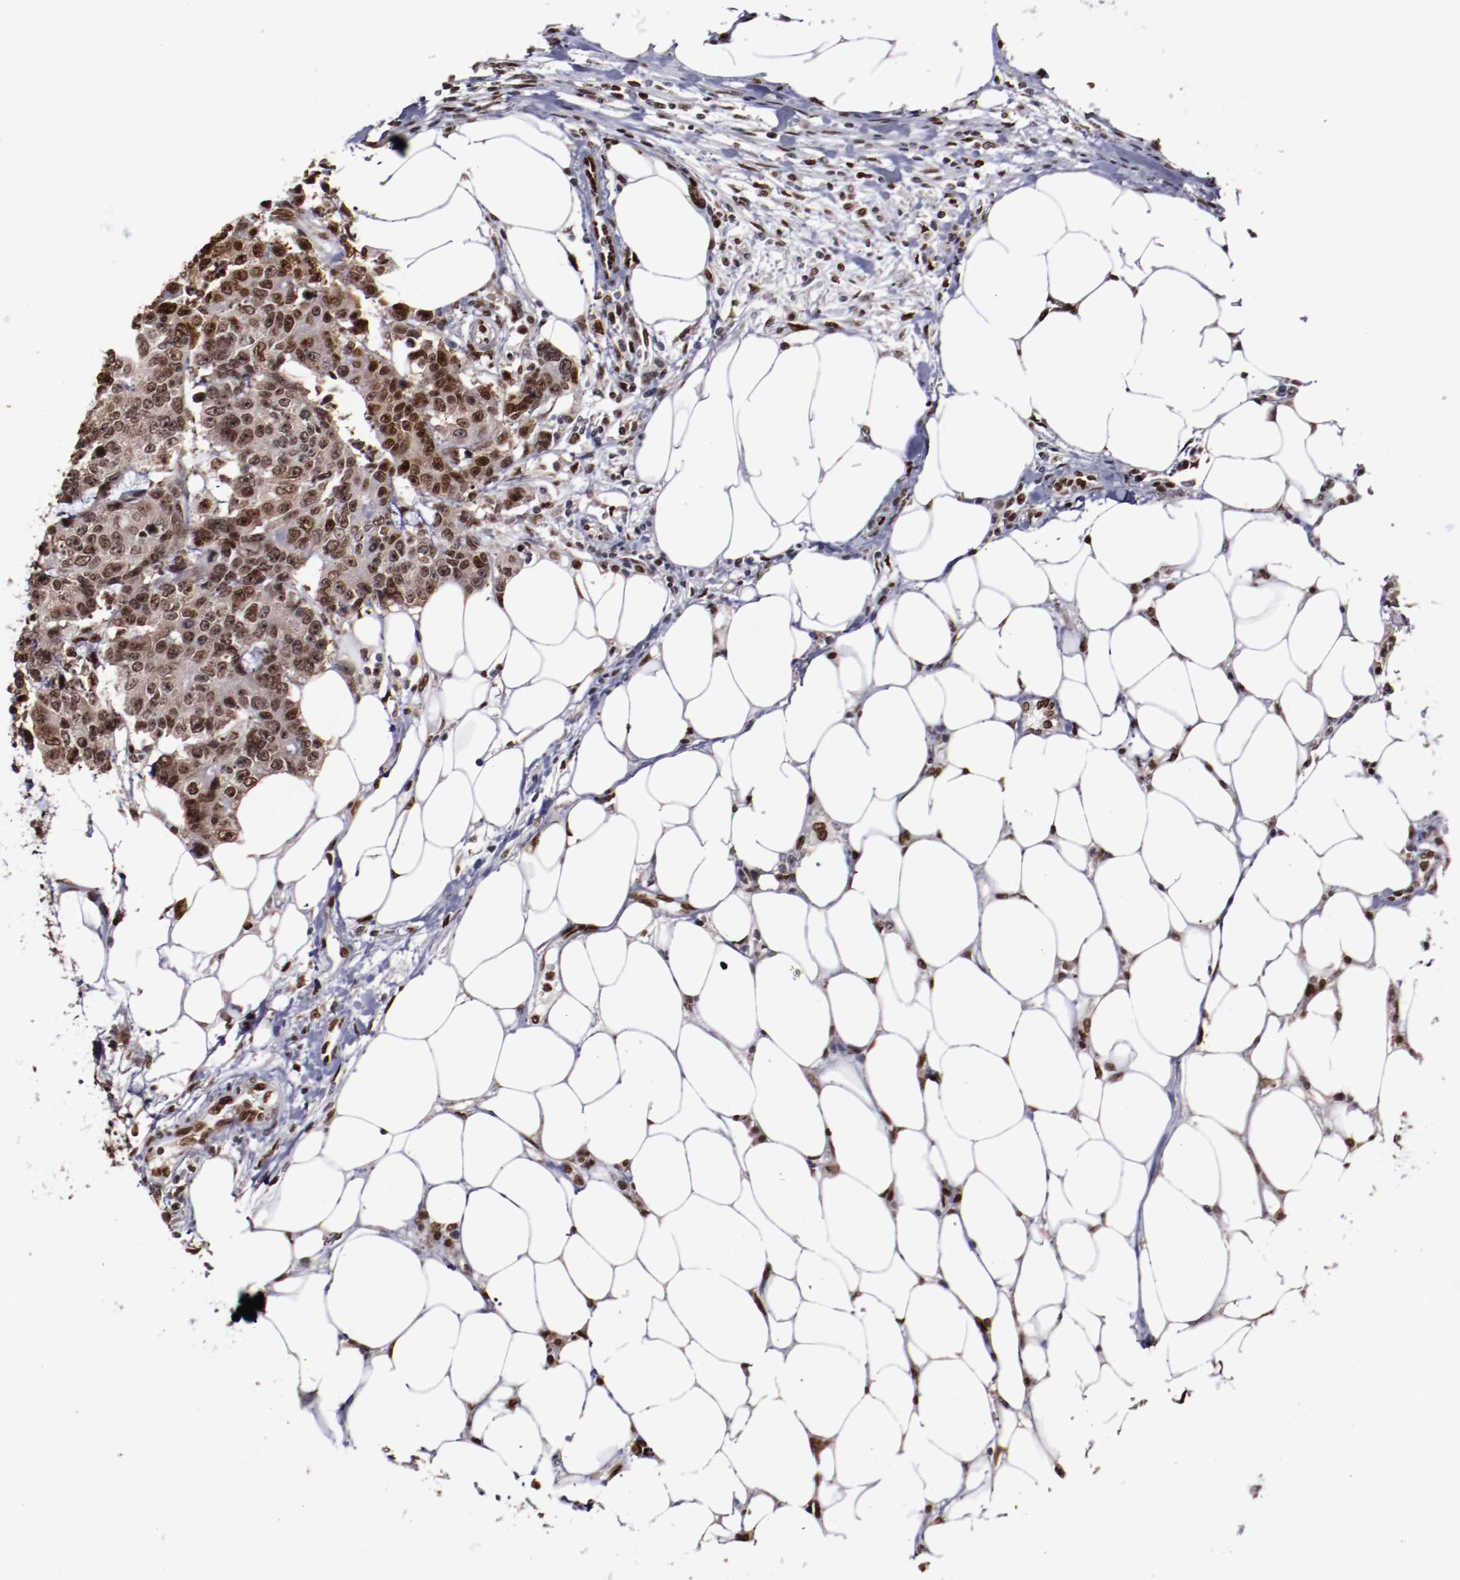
{"staining": {"intensity": "moderate", "quantity": ">75%", "location": "cytoplasmic/membranous,nuclear"}, "tissue": "colorectal cancer", "cell_type": "Tumor cells", "image_type": "cancer", "snomed": [{"axis": "morphology", "description": "Adenocarcinoma, NOS"}, {"axis": "topography", "description": "Colon"}], "caption": "Human adenocarcinoma (colorectal) stained with a protein marker exhibits moderate staining in tumor cells.", "gene": "APEX1", "patient": {"sex": "female", "age": 86}}